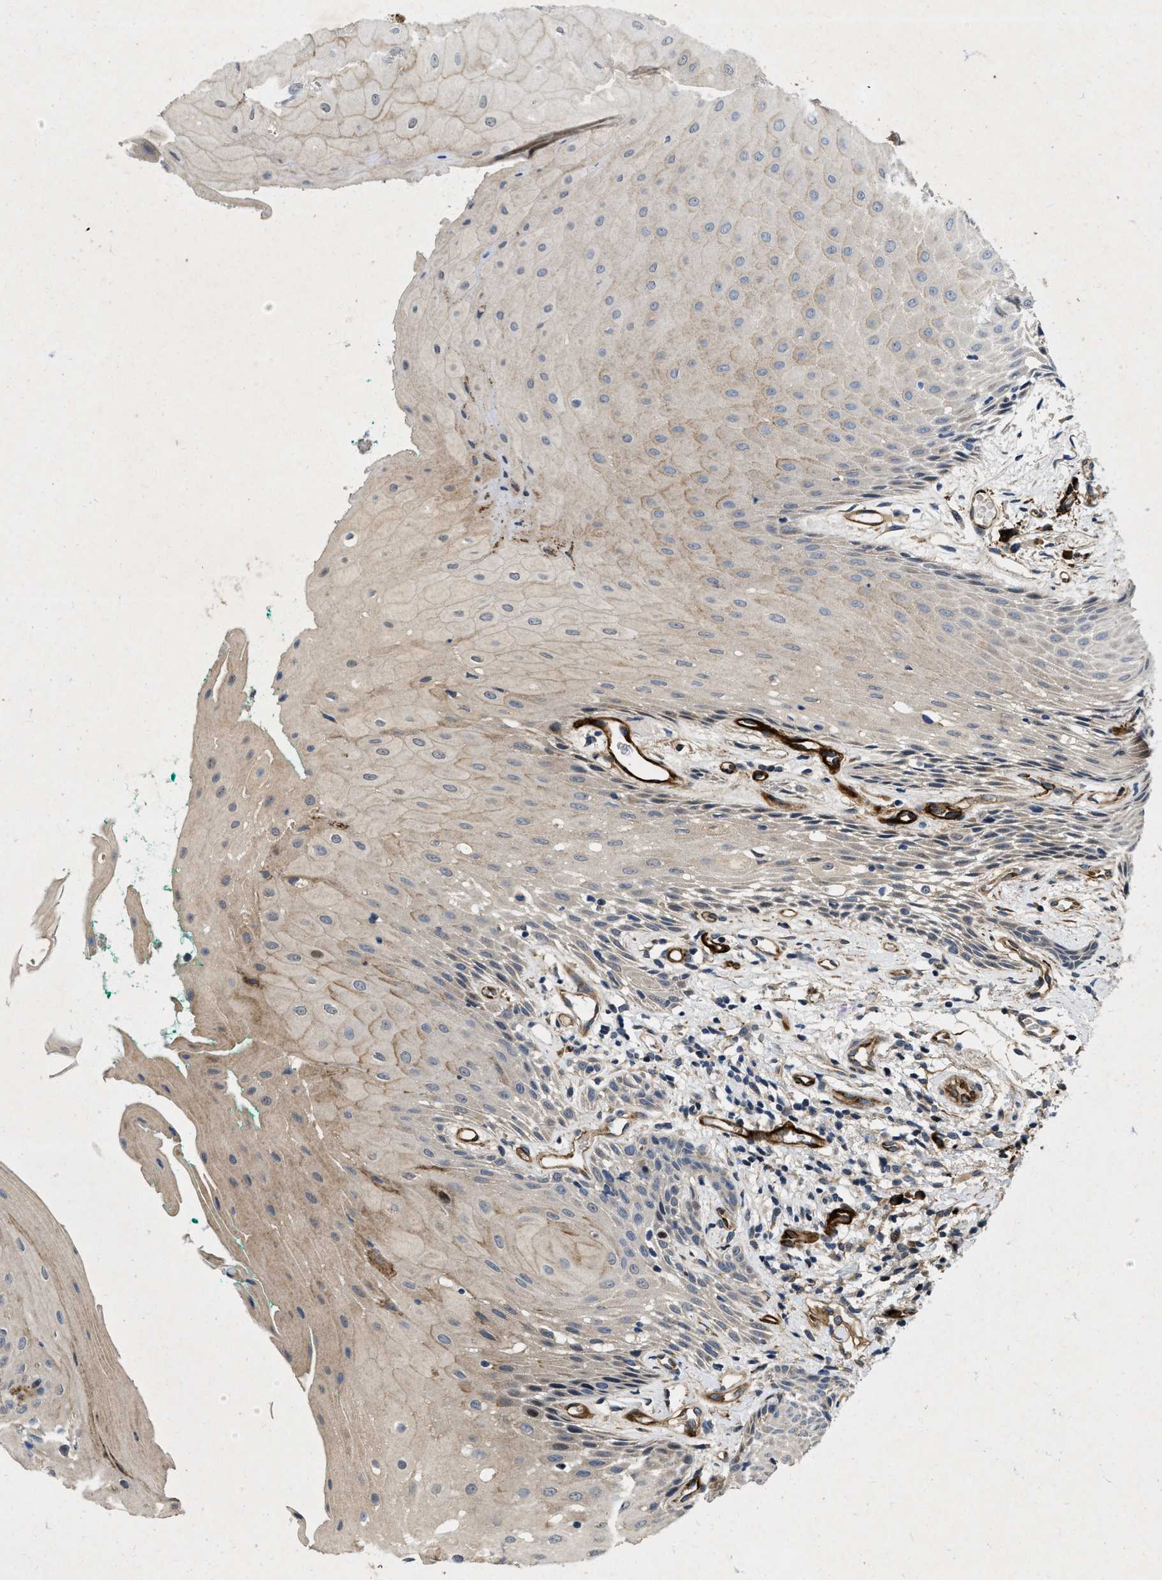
{"staining": {"intensity": "strong", "quantity": "25%-75%", "location": "cytoplasmic/membranous"}, "tissue": "oral mucosa", "cell_type": "Squamous epithelial cells", "image_type": "normal", "snomed": [{"axis": "morphology", "description": "Normal tissue, NOS"}, {"axis": "morphology", "description": "Squamous cell carcinoma, NOS"}, {"axis": "topography", "description": "Oral tissue"}, {"axis": "topography", "description": "Salivary gland"}, {"axis": "topography", "description": "Head-Neck"}], "caption": "The image demonstrates a brown stain indicating the presence of a protein in the cytoplasmic/membranous of squamous epithelial cells in oral mucosa. (DAB (3,3'-diaminobenzidine) IHC, brown staining for protein, blue staining for nuclei).", "gene": "HSPA12B", "patient": {"sex": "female", "age": 62}}